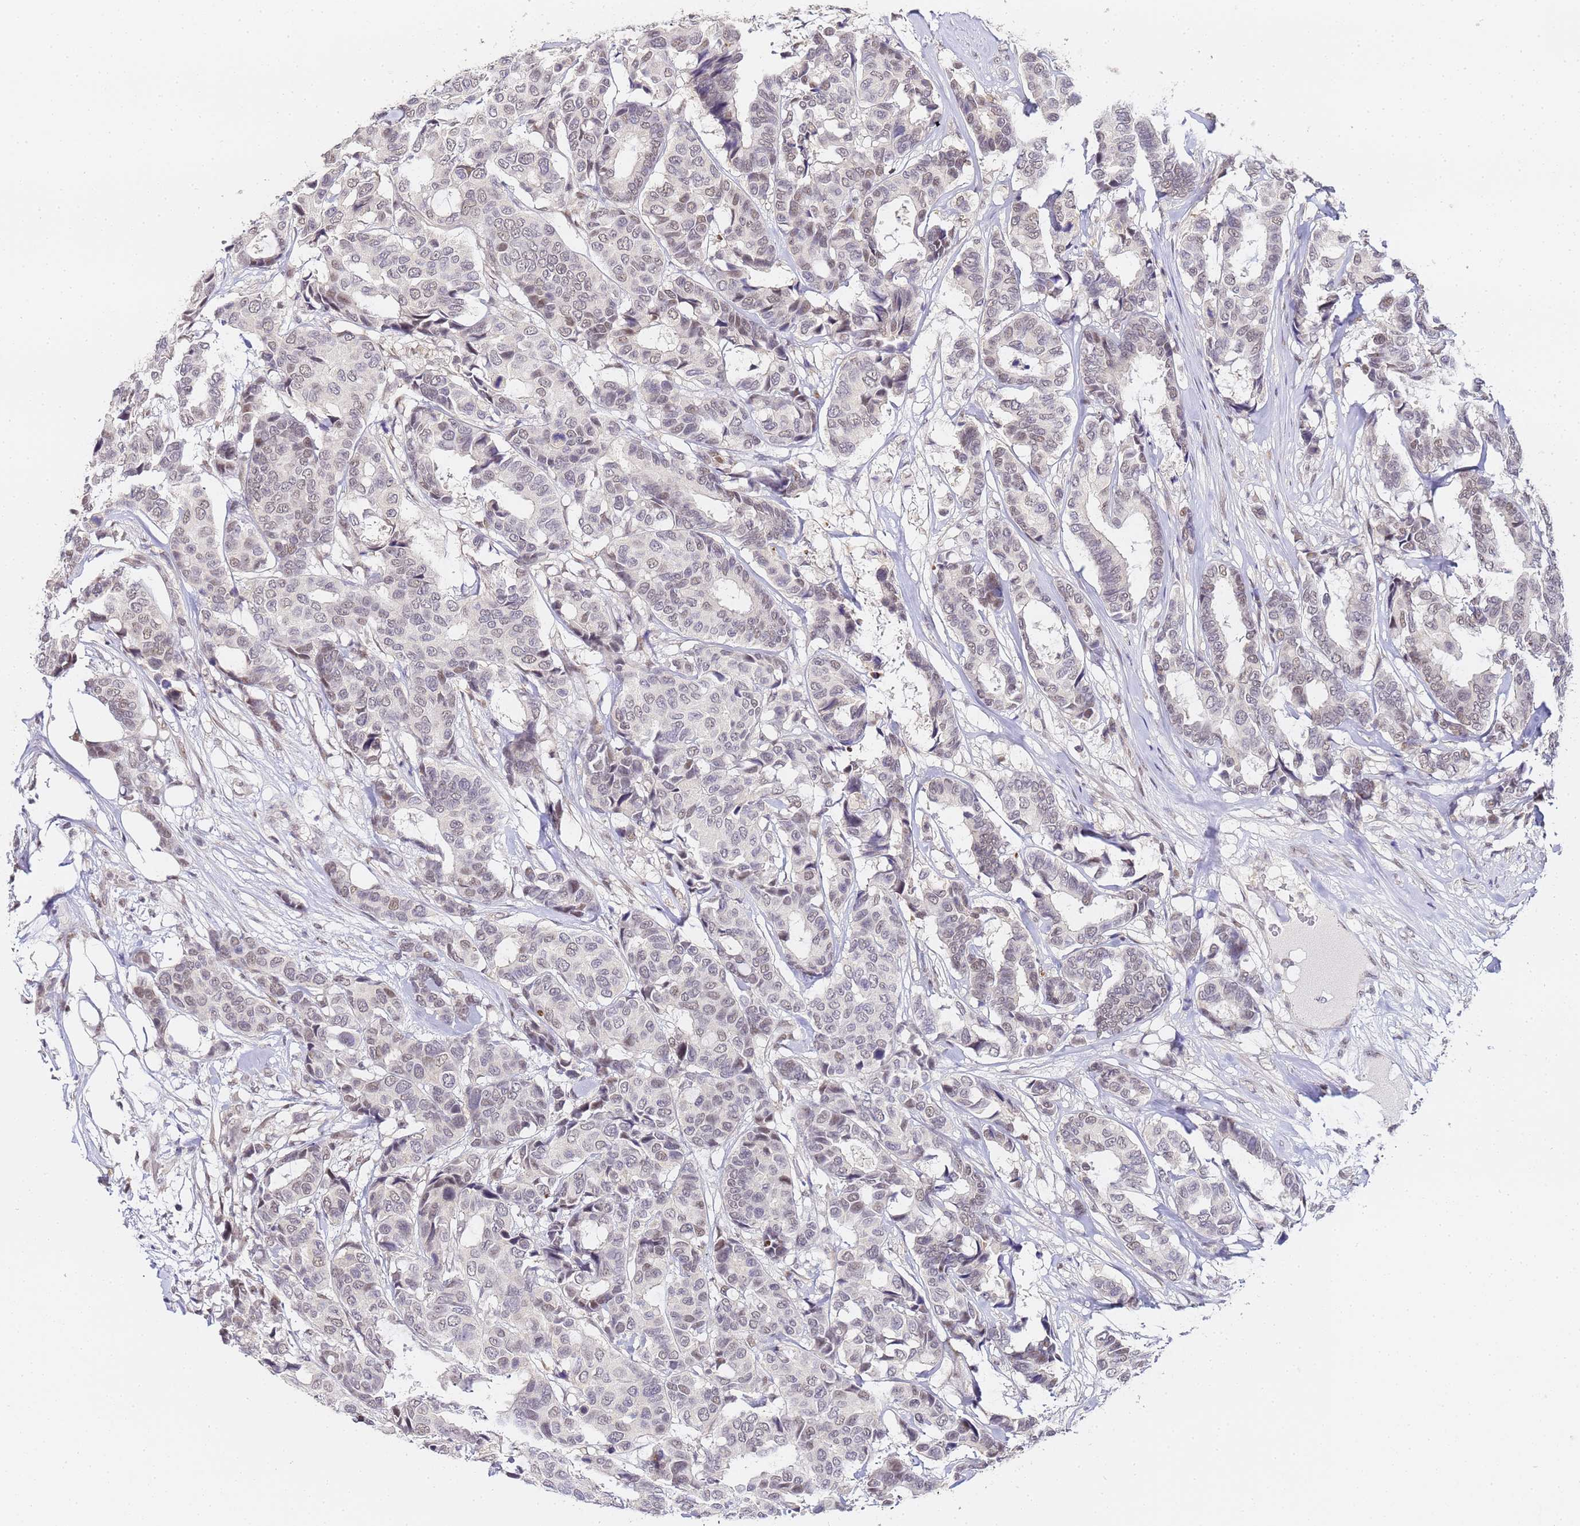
{"staining": {"intensity": "weak", "quantity": "25%-75%", "location": "nuclear"}, "tissue": "breast cancer", "cell_type": "Tumor cells", "image_type": "cancer", "snomed": [{"axis": "morphology", "description": "Duct carcinoma"}, {"axis": "topography", "description": "Breast"}], "caption": "Protein staining by IHC demonstrates weak nuclear staining in about 25%-75% of tumor cells in breast cancer. The staining was performed using DAB to visualize the protein expression in brown, while the nuclei were stained in blue with hematoxylin (Magnification: 20x).", "gene": "LSM3", "patient": {"sex": "female", "age": 87}}